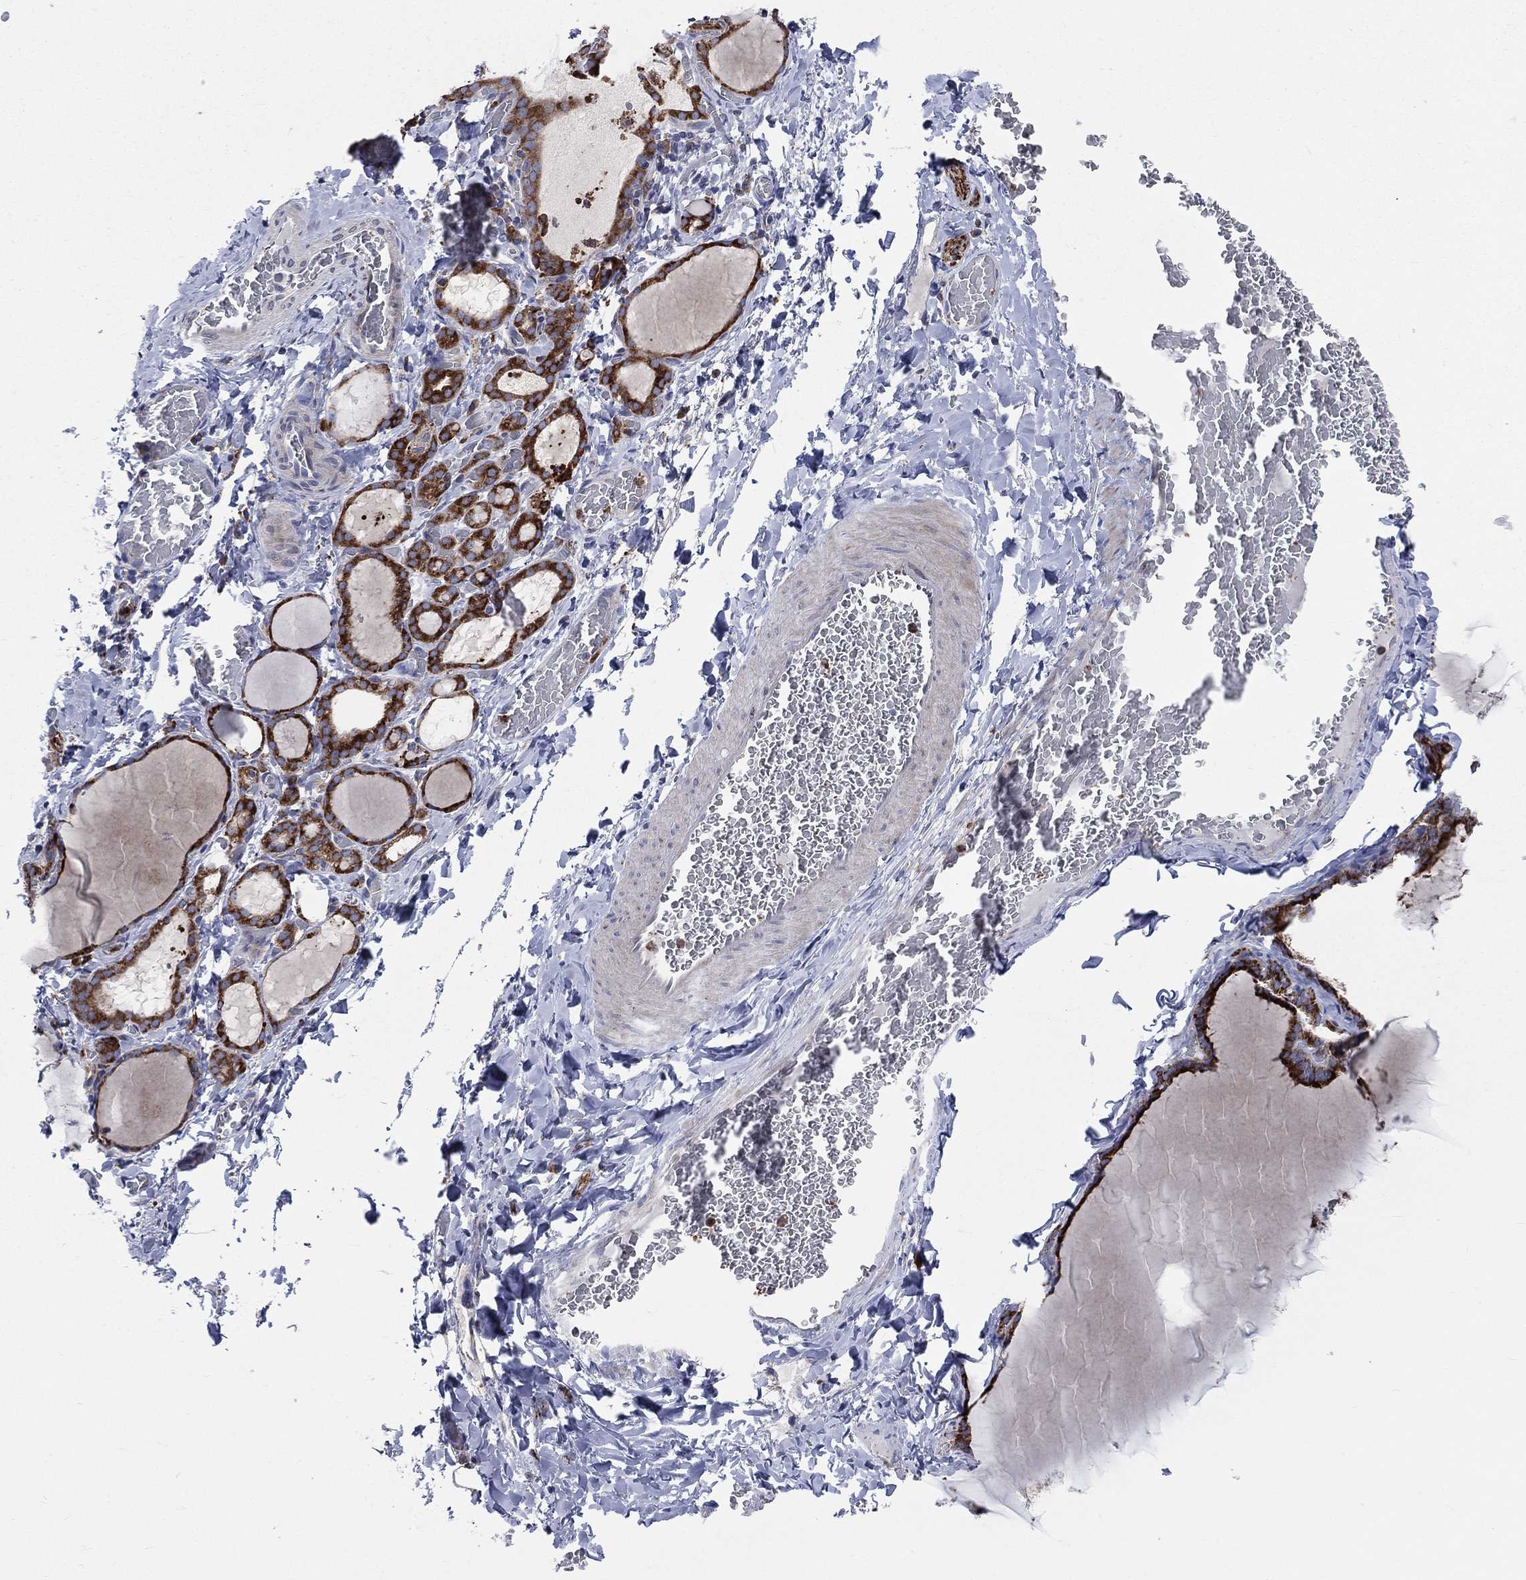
{"staining": {"intensity": "strong", "quantity": ">75%", "location": "cytoplasmic/membranous"}, "tissue": "thyroid gland", "cell_type": "Glandular cells", "image_type": "normal", "snomed": [{"axis": "morphology", "description": "Normal tissue, NOS"}, {"axis": "morphology", "description": "Hyperplasia, NOS"}, {"axis": "topography", "description": "Thyroid gland"}], "caption": "Thyroid gland stained with IHC demonstrates strong cytoplasmic/membranous expression in approximately >75% of glandular cells.", "gene": "CCDC159", "patient": {"sex": "female", "age": 27}}